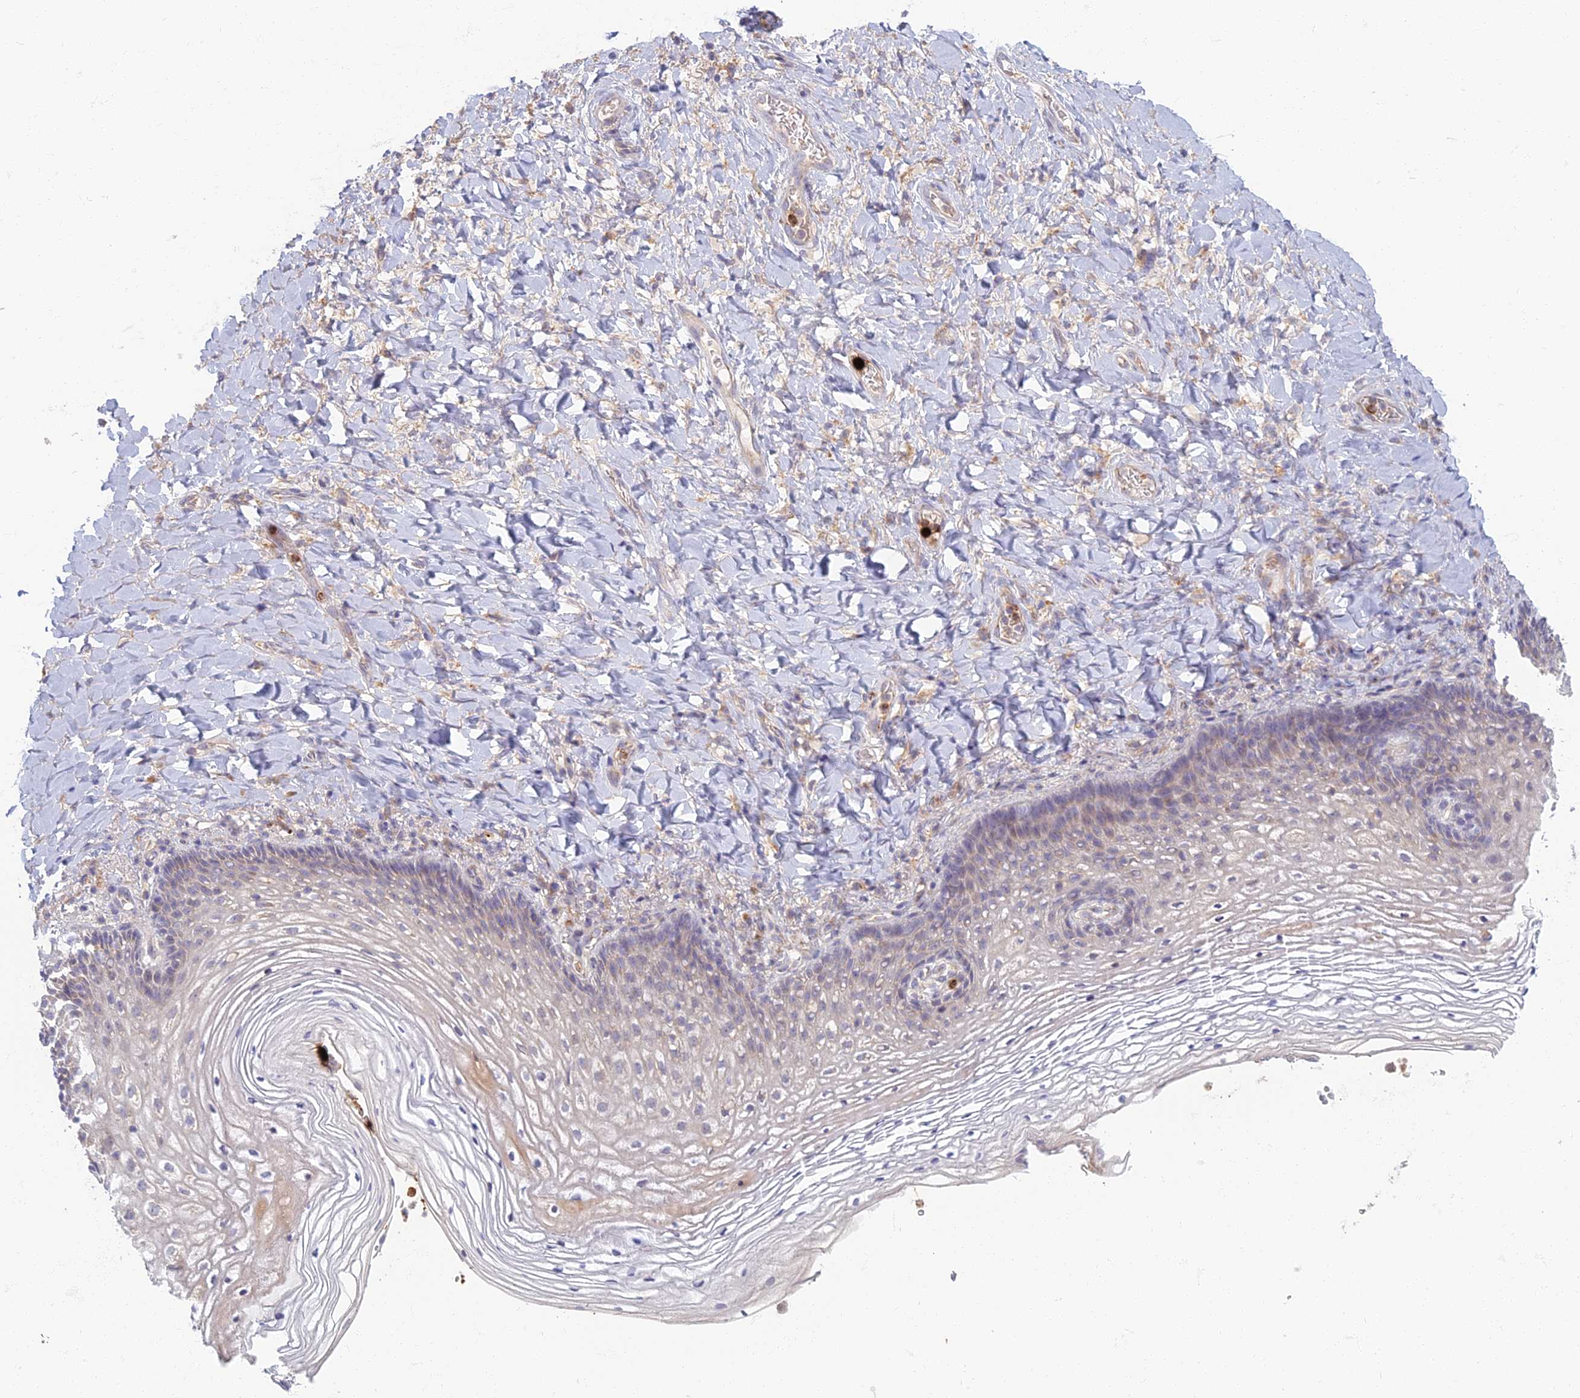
{"staining": {"intensity": "weak", "quantity": "<25%", "location": "cytoplasmic/membranous"}, "tissue": "vagina", "cell_type": "Squamous epithelial cells", "image_type": "normal", "snomed": [{"axis": "morphology", "description": "Normal tissue, NOS"}, {"axis": "topography", "description": "Vagina"}], "caption": "This is an IHC histopathology image of unremarkable vagina. There is no staining in squamous epithelial cells.", "gene": "PROX2", "patient": {"sex": "female", "age": 60}}